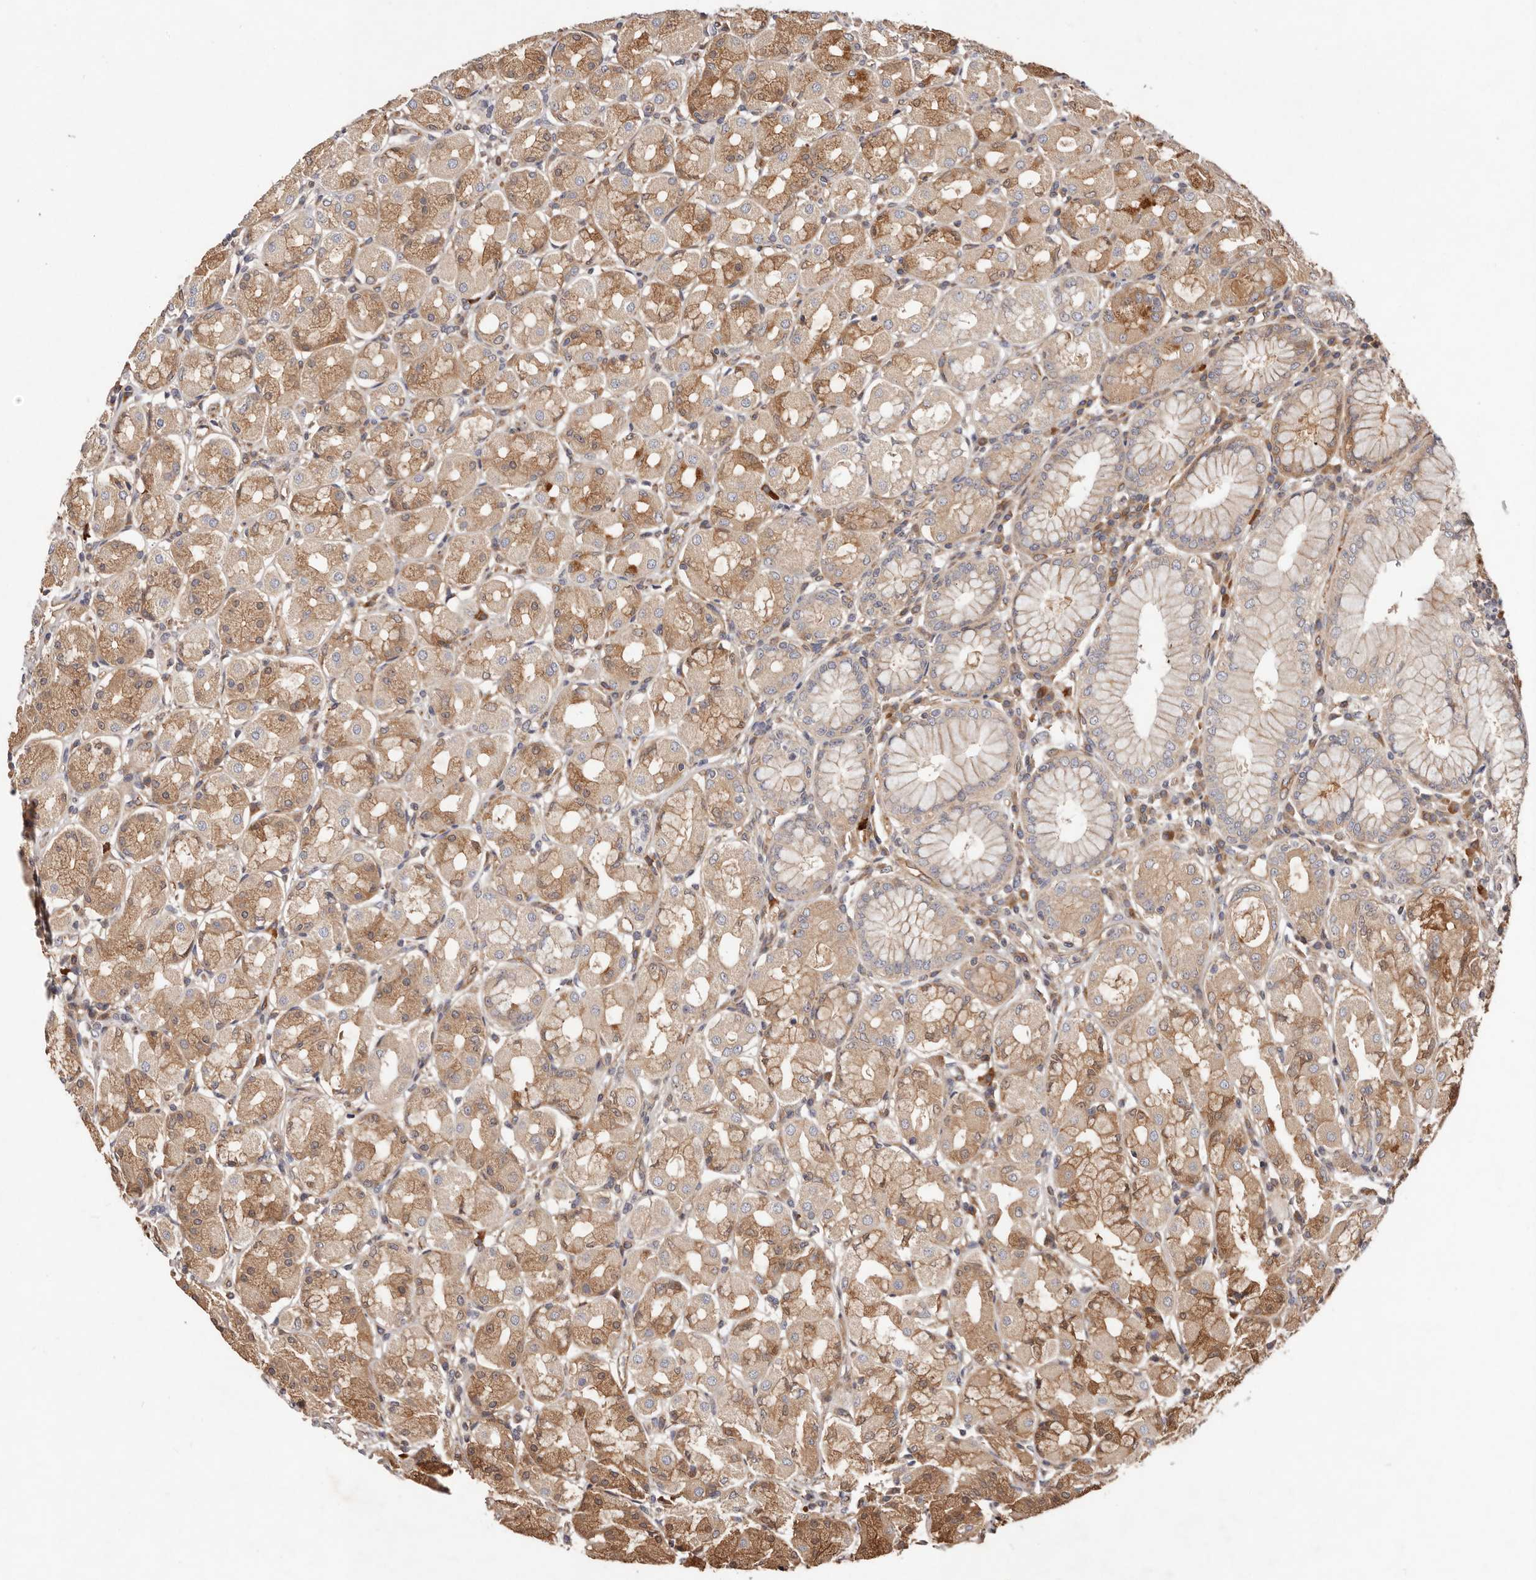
{"staining": {"intensity": "moderate", "quantity": "25%-75%", "location": "cytoplasmic/membranous"}, "tissue": "stomach", "cell_type": "Glandular cells", "image_type": "normal", "snomed": [{"axis": "morphology", "description": "Normal tissue, NOS"}, {"axis": "topography", "description": "Stomach"}, {"axis": "topography", "description": "Stomach, lower"}], "caption": "Immunohistochemistry (IHC) (DAB (3,3'-diaminobenzidine)) staining of benign stomach displays moderate cytoplasmic/membranous protein staining in approximately 25%-75% of glandular cells.", "gene": "MACF1", "patient": {"sex": "female", "age": 56}}